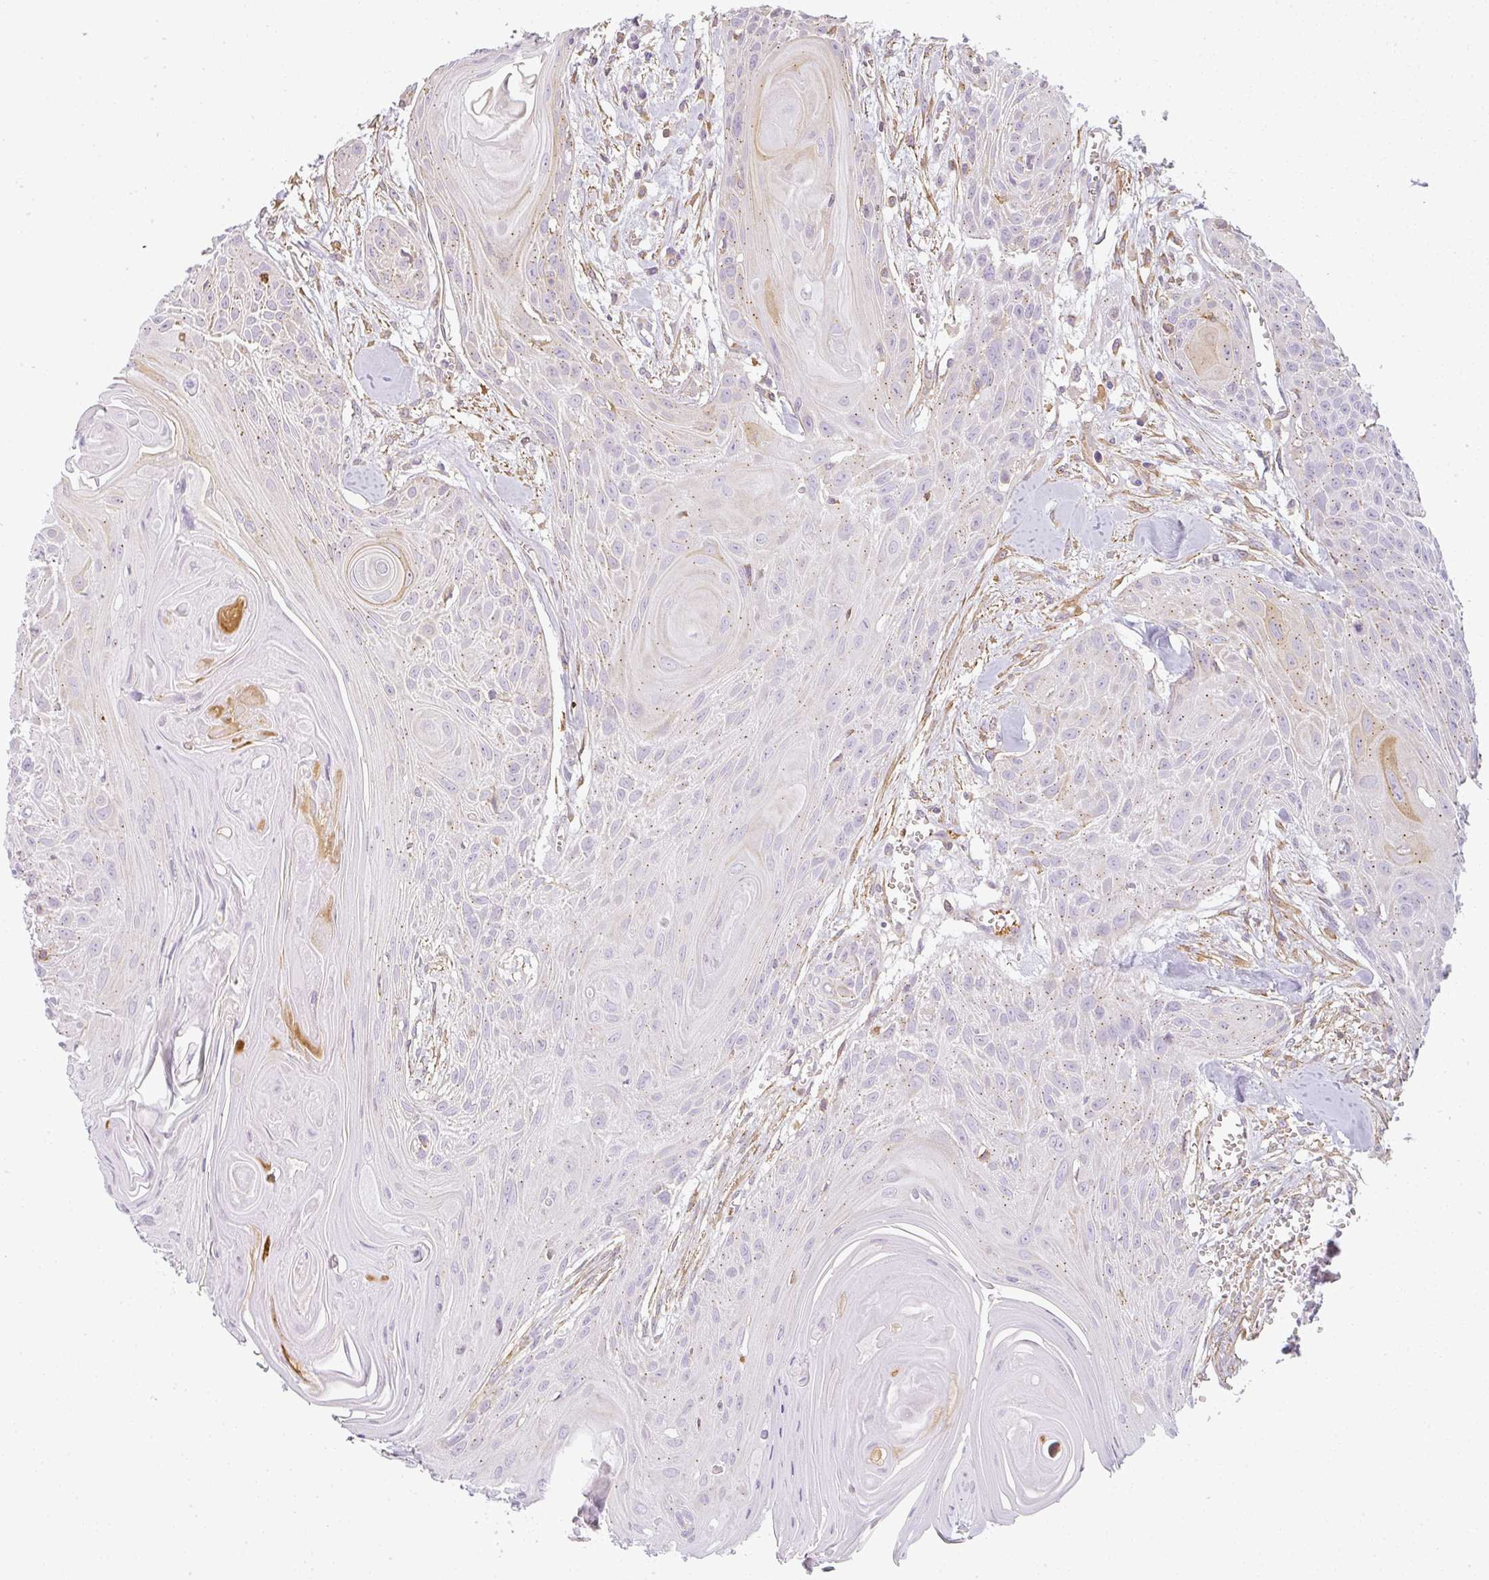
{"staining": {"intensity": "weak", "quantity": "<25%", "location": "cytoplasmic/membranous"}, "tissue": "head and neck cancer", "cell_type": "Tumor cells", "image_type": "cancer", "snomed": [{"axis": "morphology", "description": "Squamous cell carcinoma, NOS"}, {"axis": "topography", "description": "Lymph node"}, {"axis": "topography", "description": "Salivary gland"}, {"axis": "topography", "description": "Head-Neck"}], "caption": "This is a photomicrograph of immunohistochemistry staining of head and neck cancer (squamous cell carcinoma), which shows no expression in tumor cells.", "gene": "SULF1", "patient": {"sex": "female", "age": 74}}